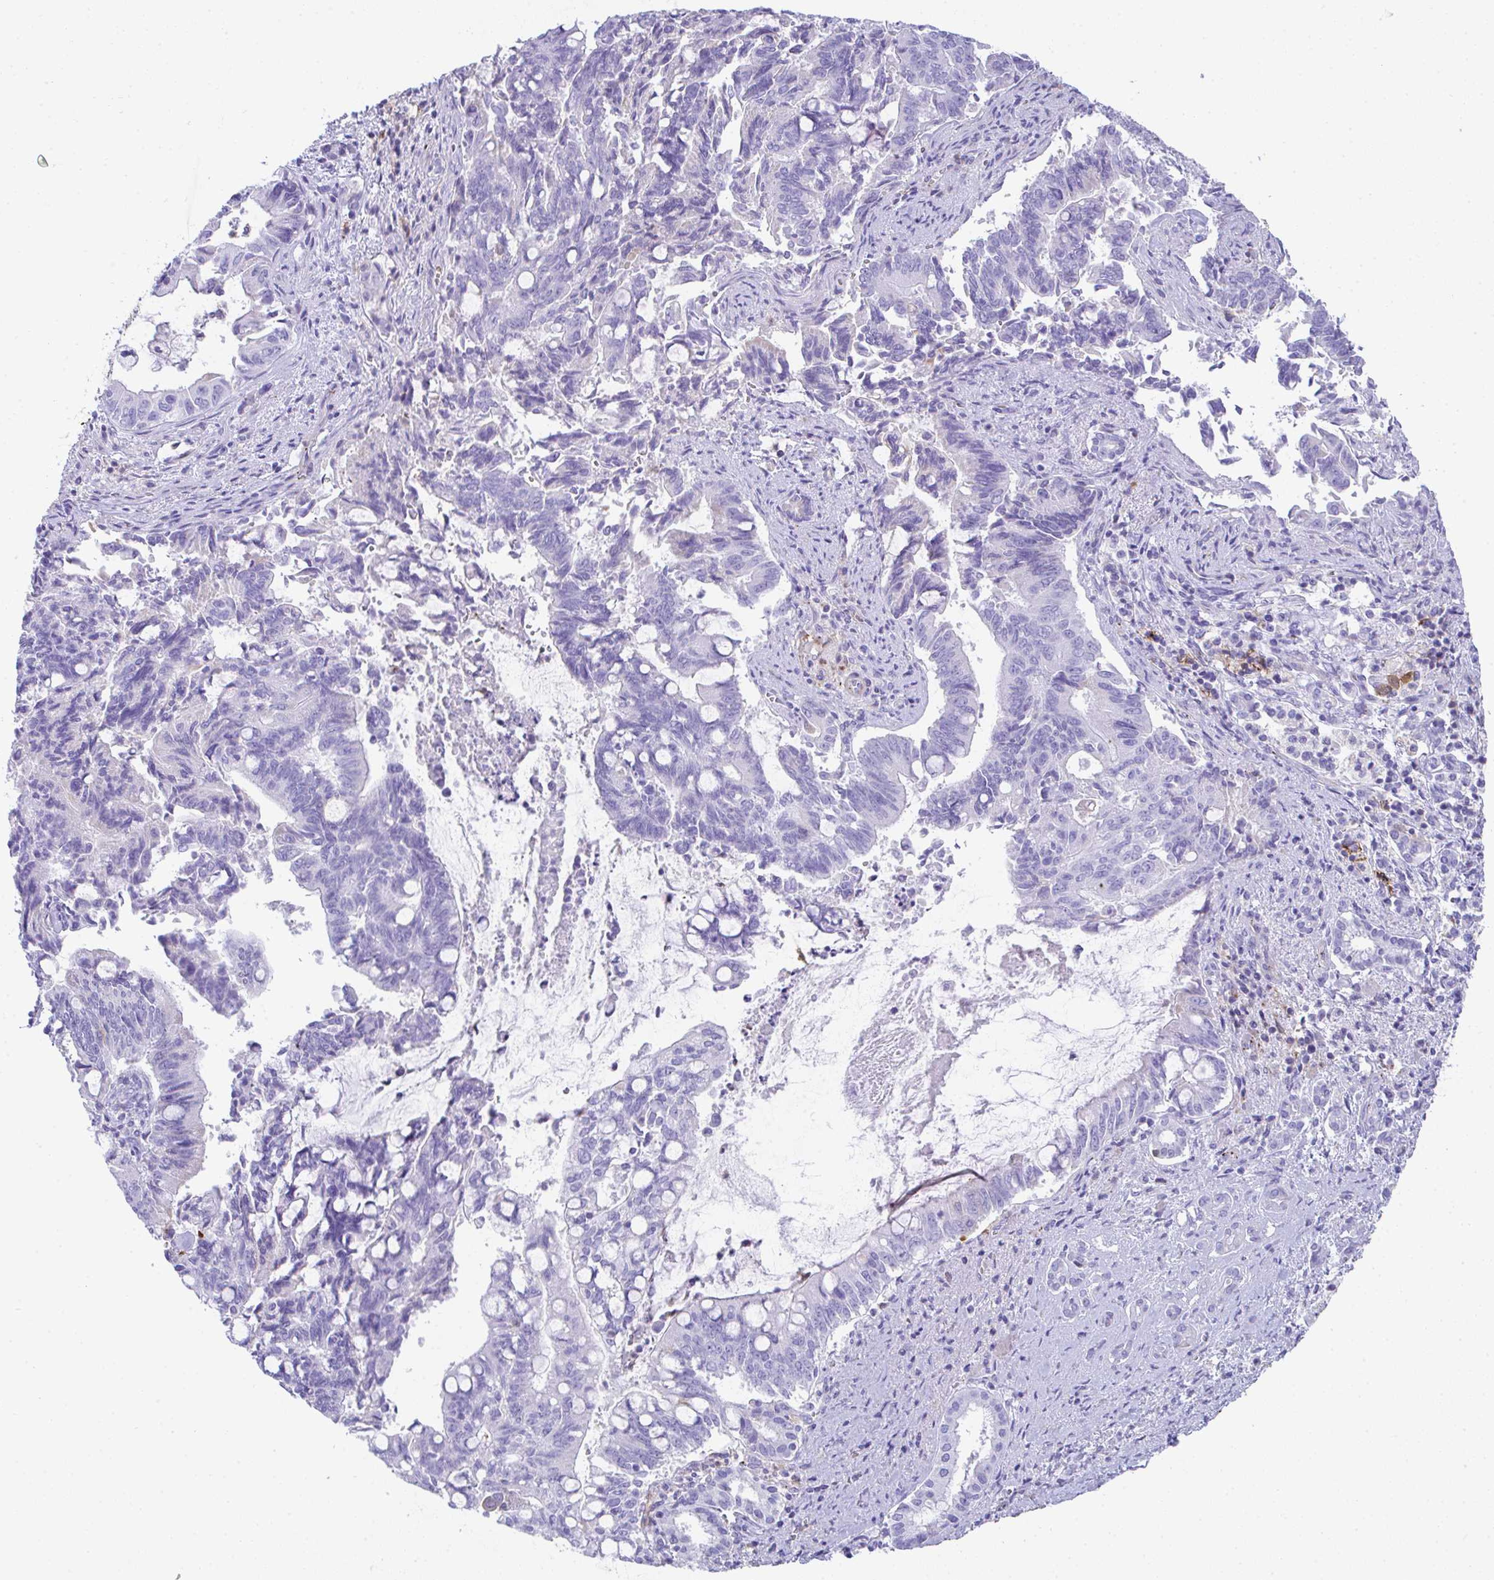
{"staining": {"intensity": "negative", "quantity": "none", "location": "none"}, "tissue": "pancreatic cancer", "cell_type": "Tumor cells", "image_type": "cancer", "snomed": [{"axis": "morphology", "description": "Adenocarcinoma, NOS"}, {"axis": "topography", "description": "Pancreas"}], "caption": "Immunohistochemical staining of pancreatic adenocarcinoma demonstrates no significant expression in tumor cells.", "gene": "TNFAIP8", "patient": {"sex": "male", "age": 68}}